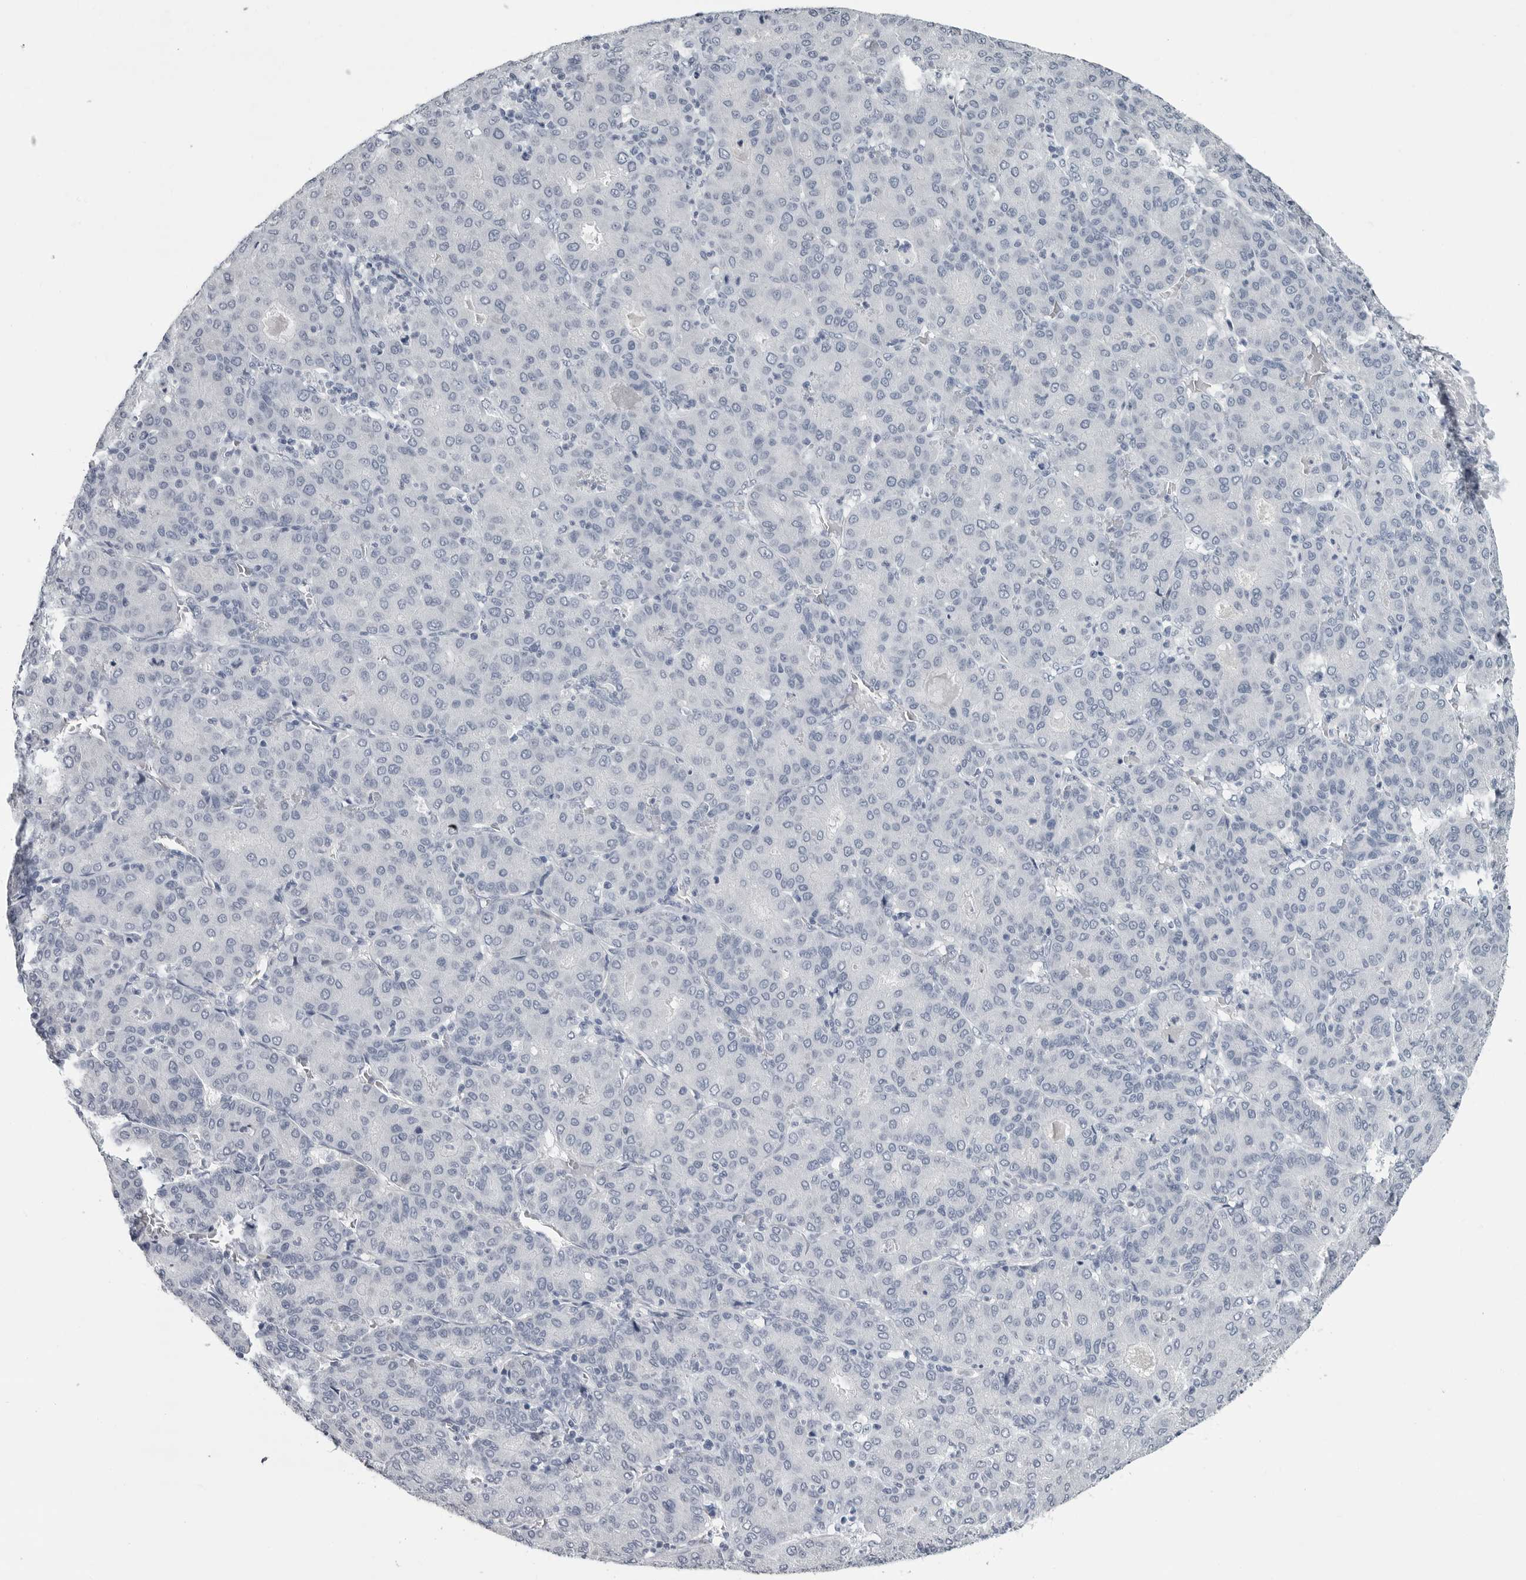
{"staining": {"intensity": "negative", "quantity": "none", "location": "none"}, "tissue": "liver cancer", "cell_type": "Tumor cells", "image_type": "cancer", "snomed": [{"axis": "morphology", "description": "Carcinoma, Hepatocellular, NOS"}, {"axis": "topography", "description": "Liver"}], "caption": "High power microscopy image of an immunohistochemistry (IHC) photomicrograph of liver hepatocellular carcinoma, revealing no significant positivity in tumor cells.", "gene": "AMPD1", "patient": {"sex": "male", "age": 65}}